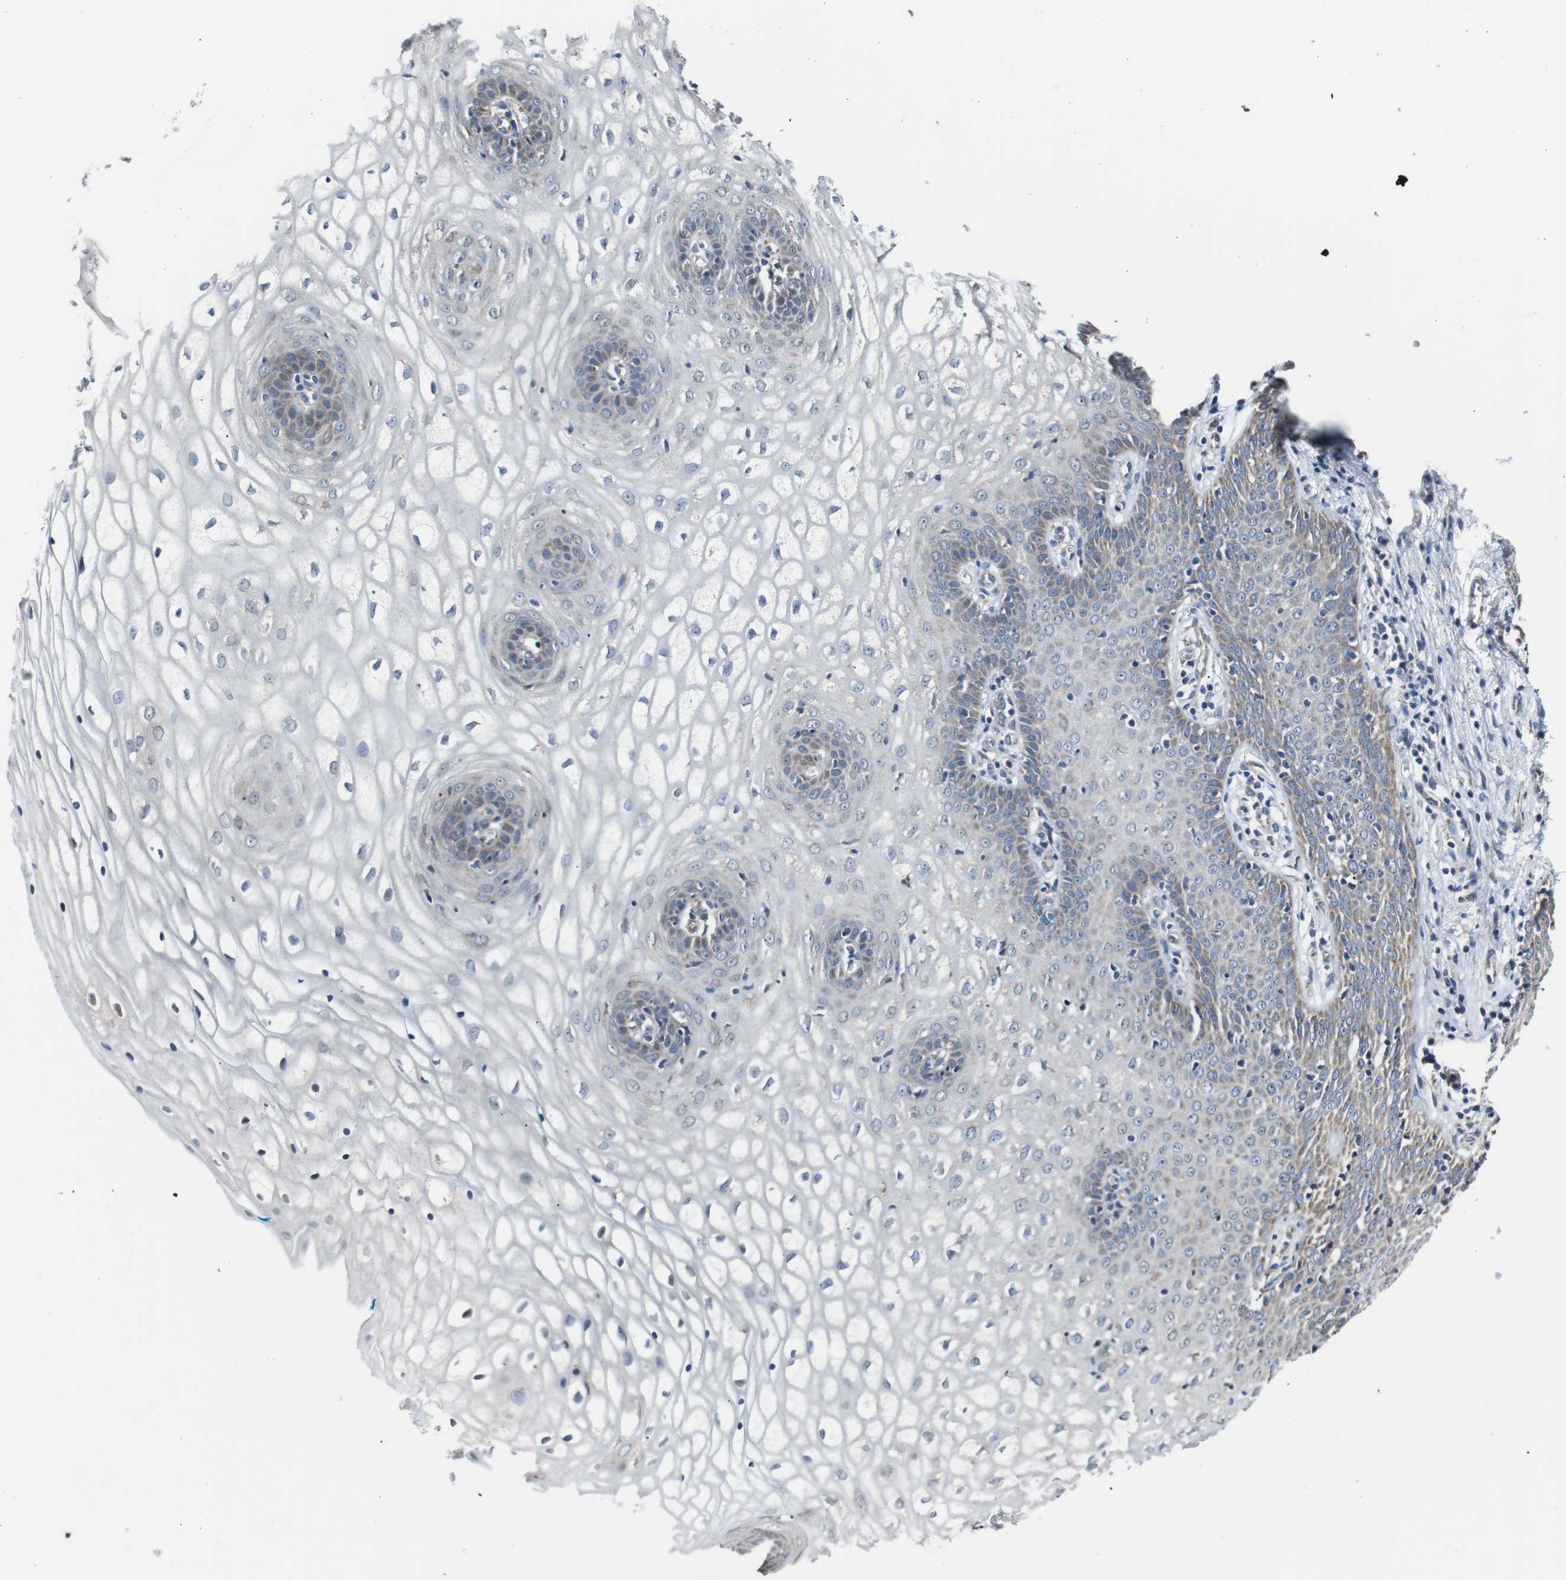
{"staining": {"intensity": "weak", "quantity": "<25%", "location": "cytoplasmic/membranous"}, "tissue": "vagina", "cell_type": "Squamous epithelial cells", "image_type": "normal", "snomed": [{"axis": "morphology", "description": "Normal tissue, NOS"}, {"axis": "topography", "description": "Vagina"}], "caption": "Immunohistochemical staining of unremarkable human vagina demonstrates no significant expression in squamous epithelial cells. (Immunohistochemistry (ihc), brightfield microscopy, high magnification).", "gene": "CISD2", "patient": {"sex": "female", "age": 34}}